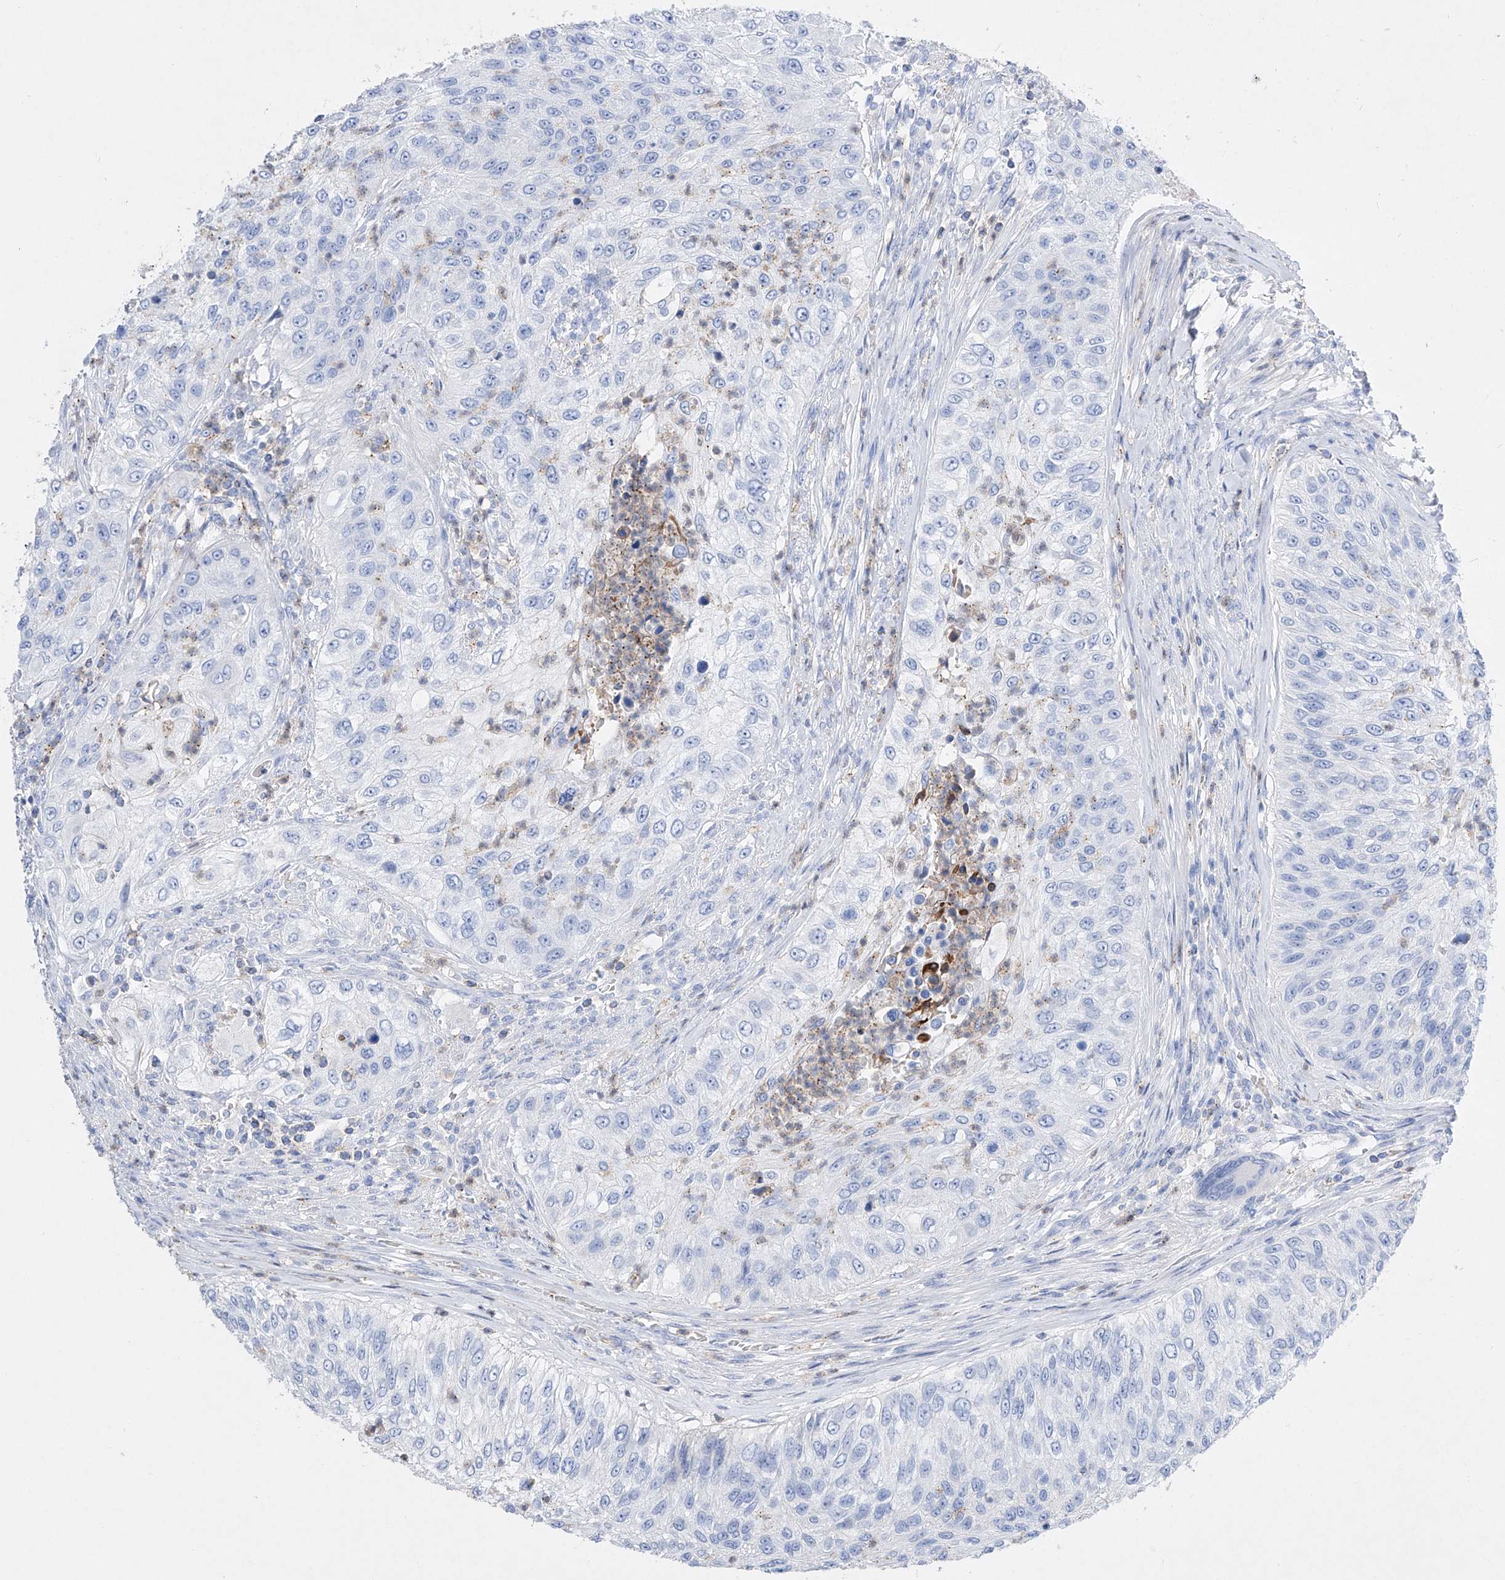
{"staining": {"intensity": "negative", "quantity": "none", "location": "none"}, "tissue": "urothelial cancer", "cell_type": "Tumor cells", "image_type": "cancer", "snomed": [{"axis": "morphology", "description": "Urothelial carcinoma, High grade"}, {"axis": "topography", "description": "Urinary bladder"}], "caption": "High magnification brightfield microscopy of urothelial carcinoma (high-grade) stained with DAB (brown) and counterstained with hematoxylin (blue): tumor cells show no significant staining.", "gene": "TM7SF2", "patient": {"sex": "female", "age": 60}}